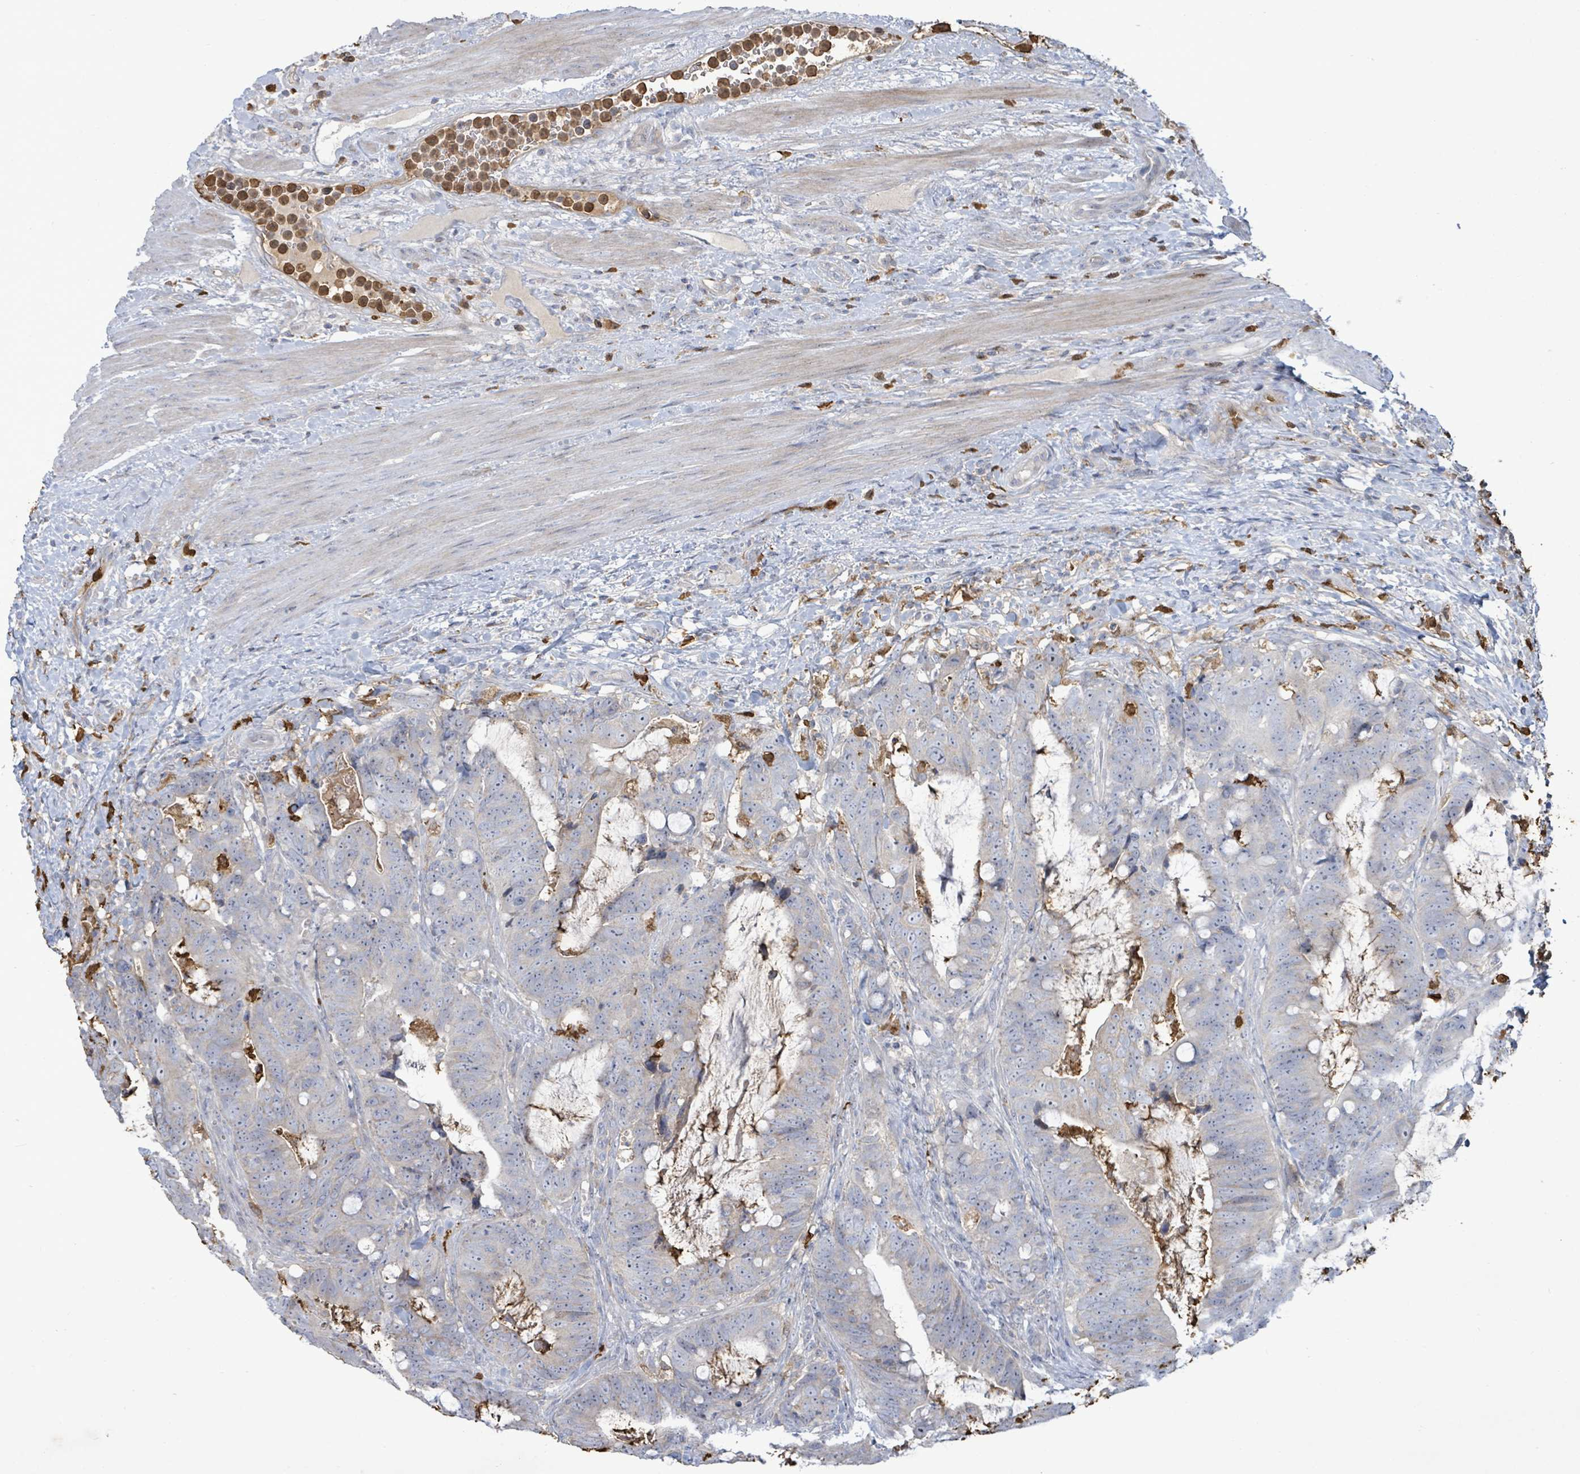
{"staining": {"intensity": "negative", "quantity": "none", "location": "none"}, "tissue": "colorectal cancer", "cell_type": "Tumor cells", "image_type": "cancer", "snomed": [{"axis": "morphology", "description": "Adenocarcinoma, NOS"}, {"axis": "topography", "description": "Colon"}], "caption": "Immunohistochemistry (IHC) of adenocarcinoma (colorectal) demonstrates no staining in tumor cells.", "gene": "FAM210A", "patient": {"sex": "female", "age": 82}}